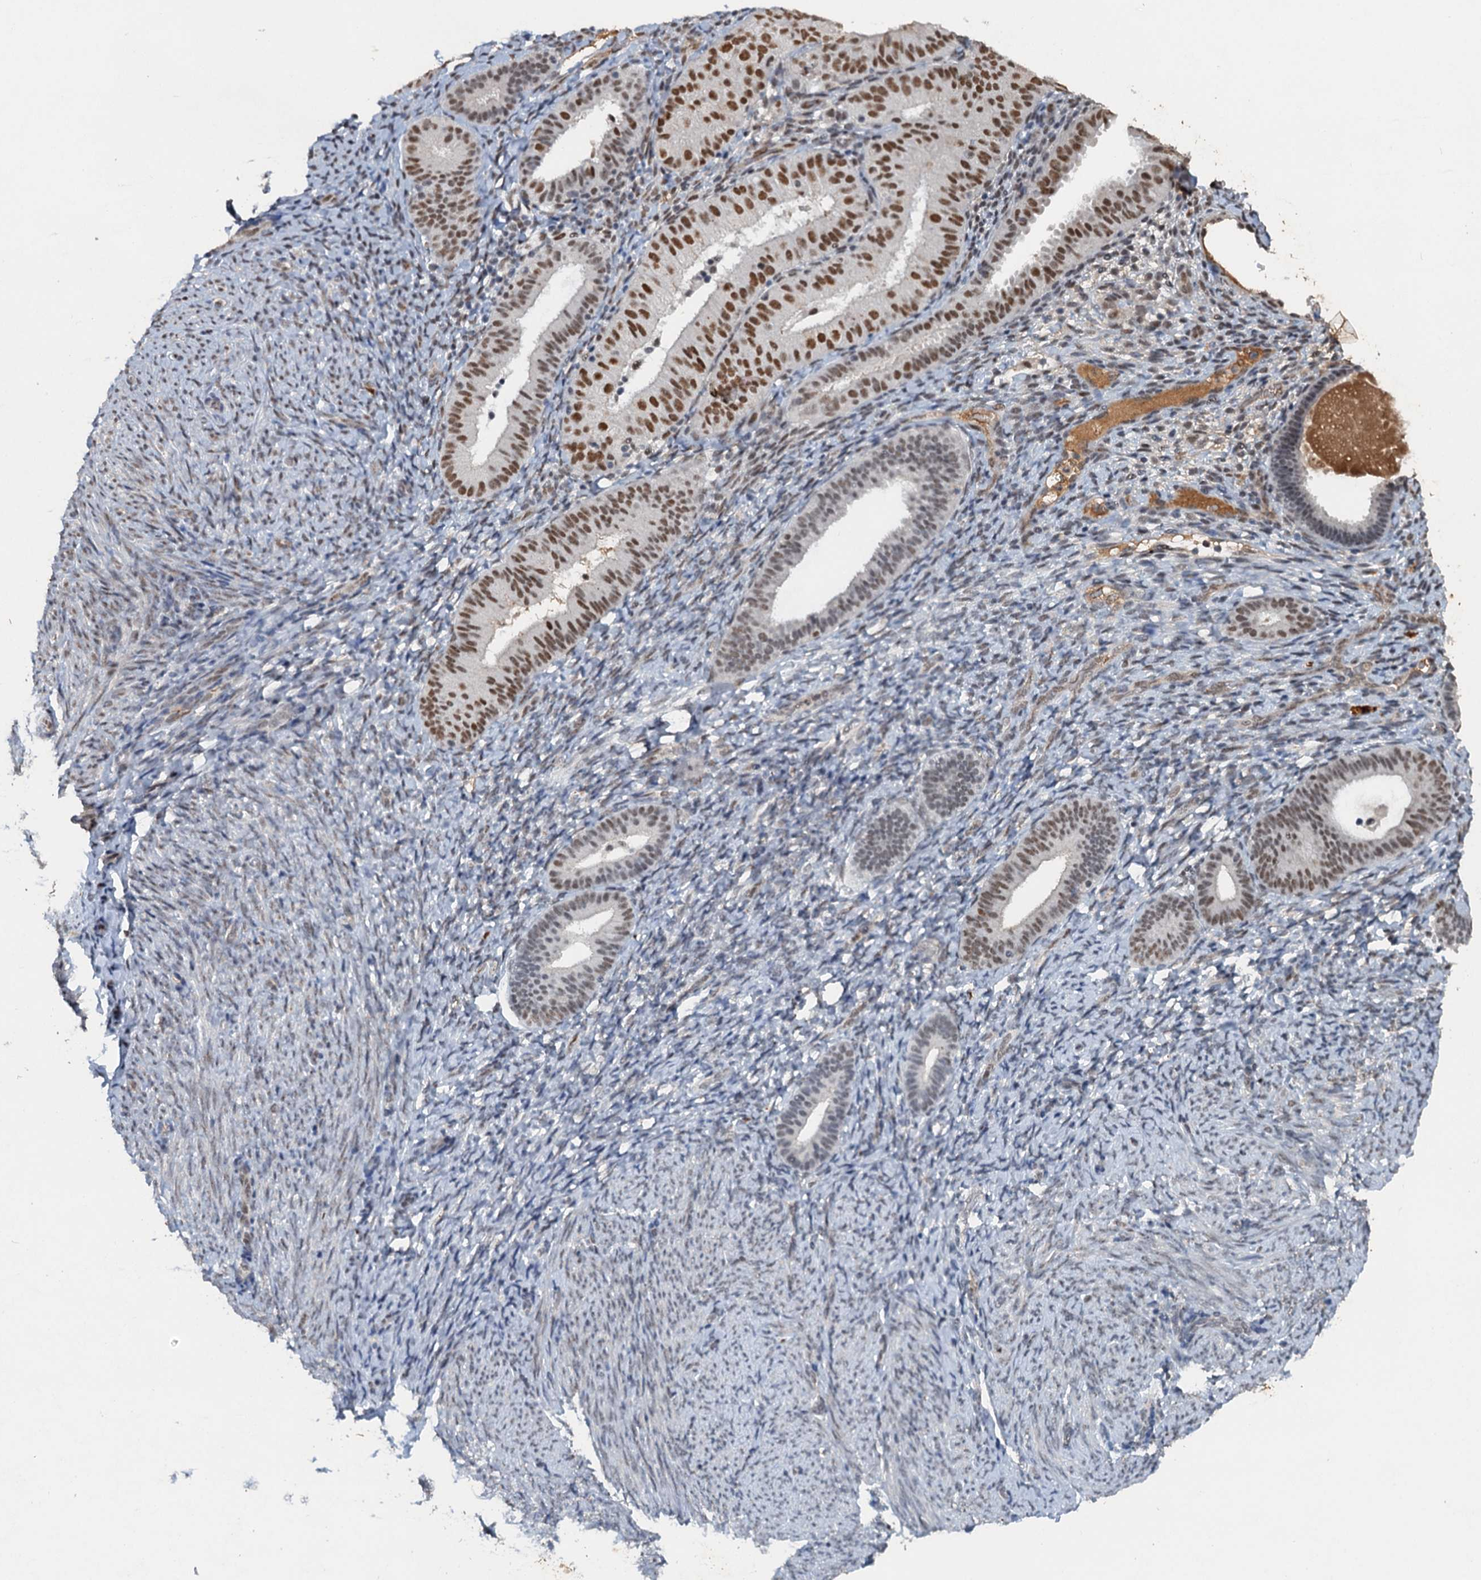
{"staining": {"intensity": "negative", "quantity": "none", "location": "none"}, "tissue": "endometrium", "cell_type": "Cells in endometrial stroma", "image_type": "normal", "snomed": [{"axis": "morphology", "description": "Normal tissue, NOS"}, {"axis": "topography", "description": "Endometrium"}], "caption": "An immunohistochemistry histopathology image of normal endometrium is shown. There is no staining in cells in endometrial stroma of endometrium. (DAB immunohistochemistry visualized using brightfield microscopy, high magnification).", "gene": "CSTF3", "patient": {"sex": "female", "age": 65}}